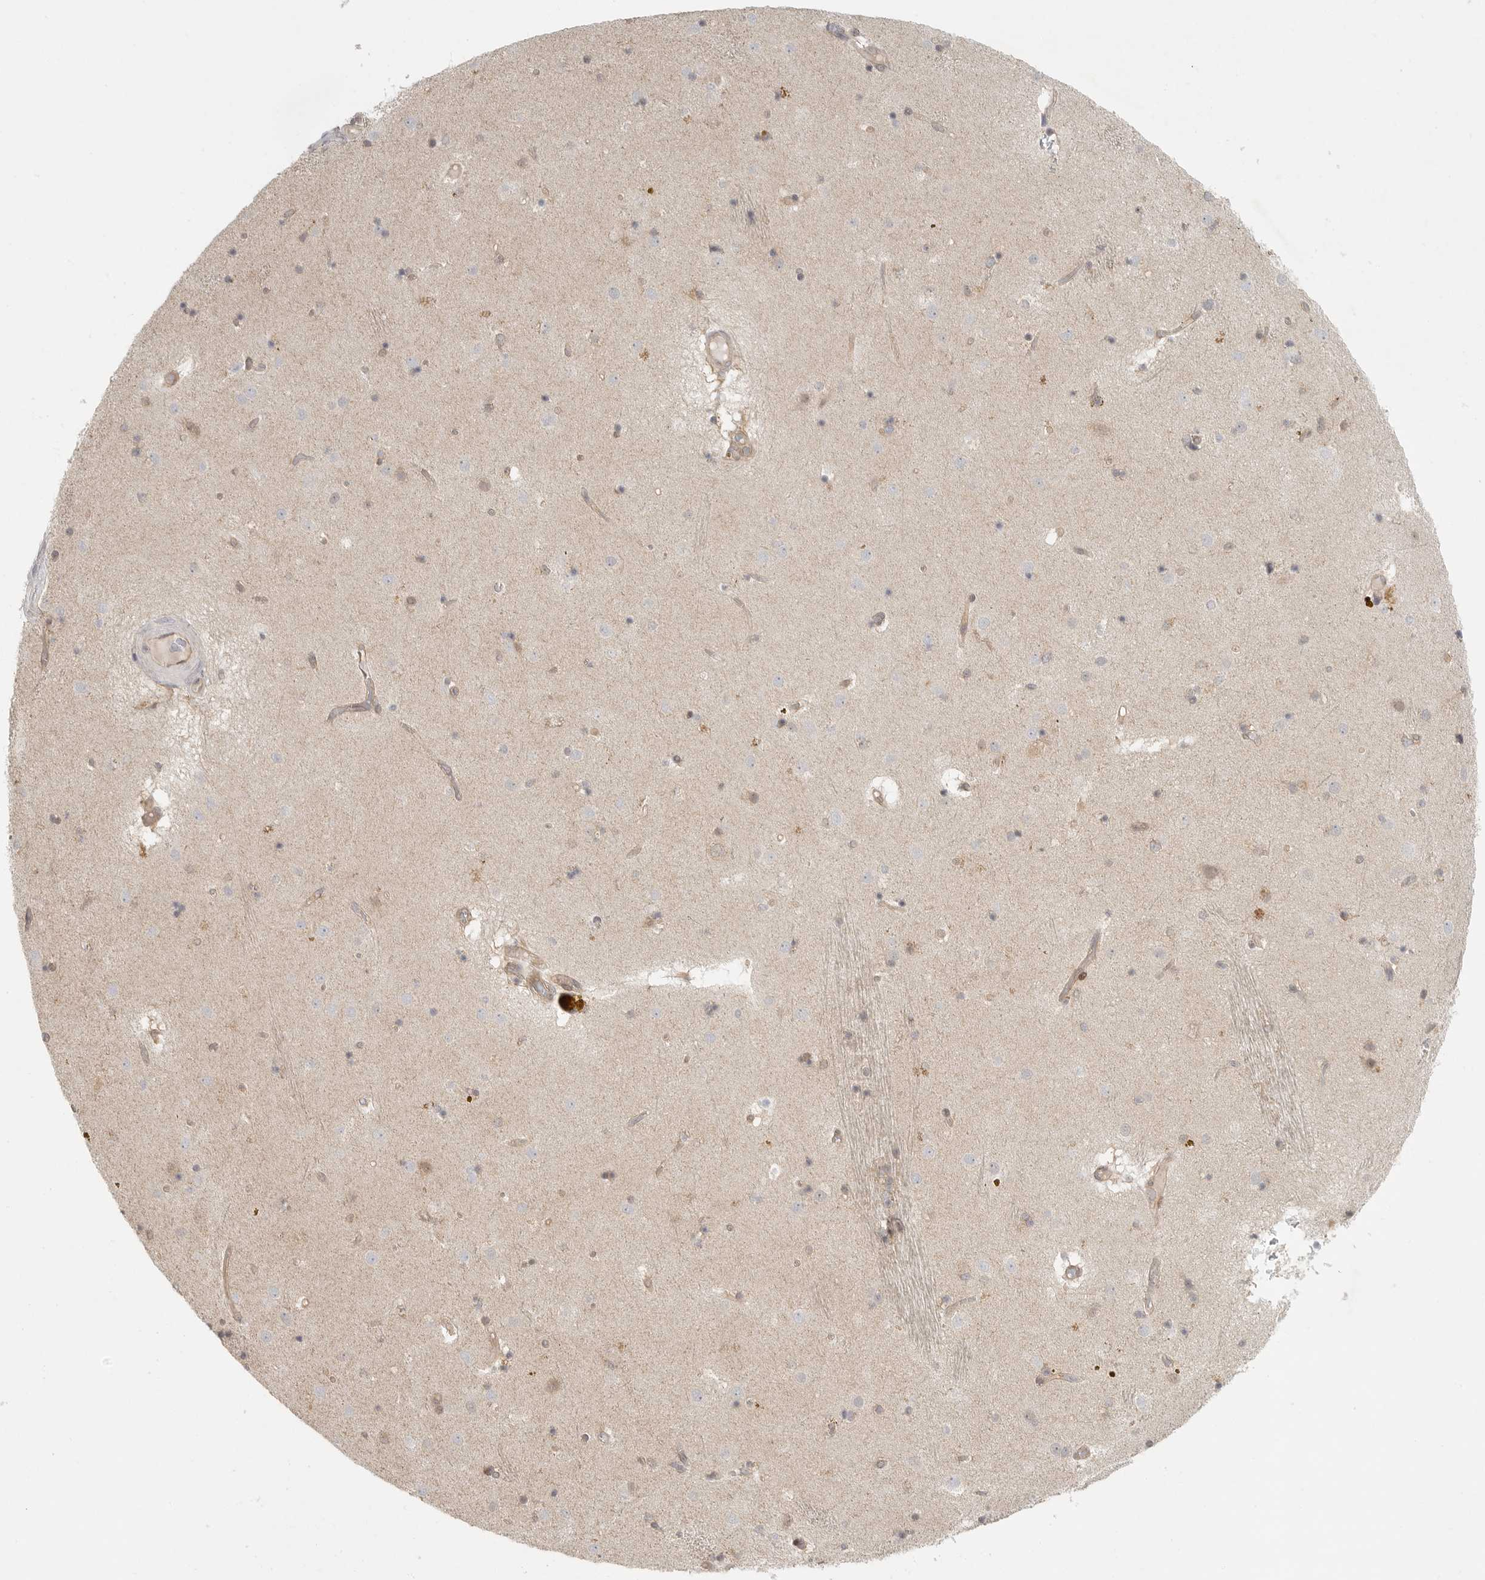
{"staining": {"intensity": "moderate", "quantity": "<25%", "location": "cytoplasmic/membranous"}, "tissue": "caudate", "cell_type": "Glial cells", "image_type": "normal", "snomed": [{"axis": "morphology", "description": "Normal tissue, NOS"}, {"axis": "topography", "description": "Lateral ventricle wall"}], "caption": "This is a micrograph of immunohistochemistry staining of unremarkable caudate, which shows moderate positivity in the cytoplasmic/membranous of glial cells.", "gene": "HDAC6", "patient": {"sex": "male", "age": 70}}